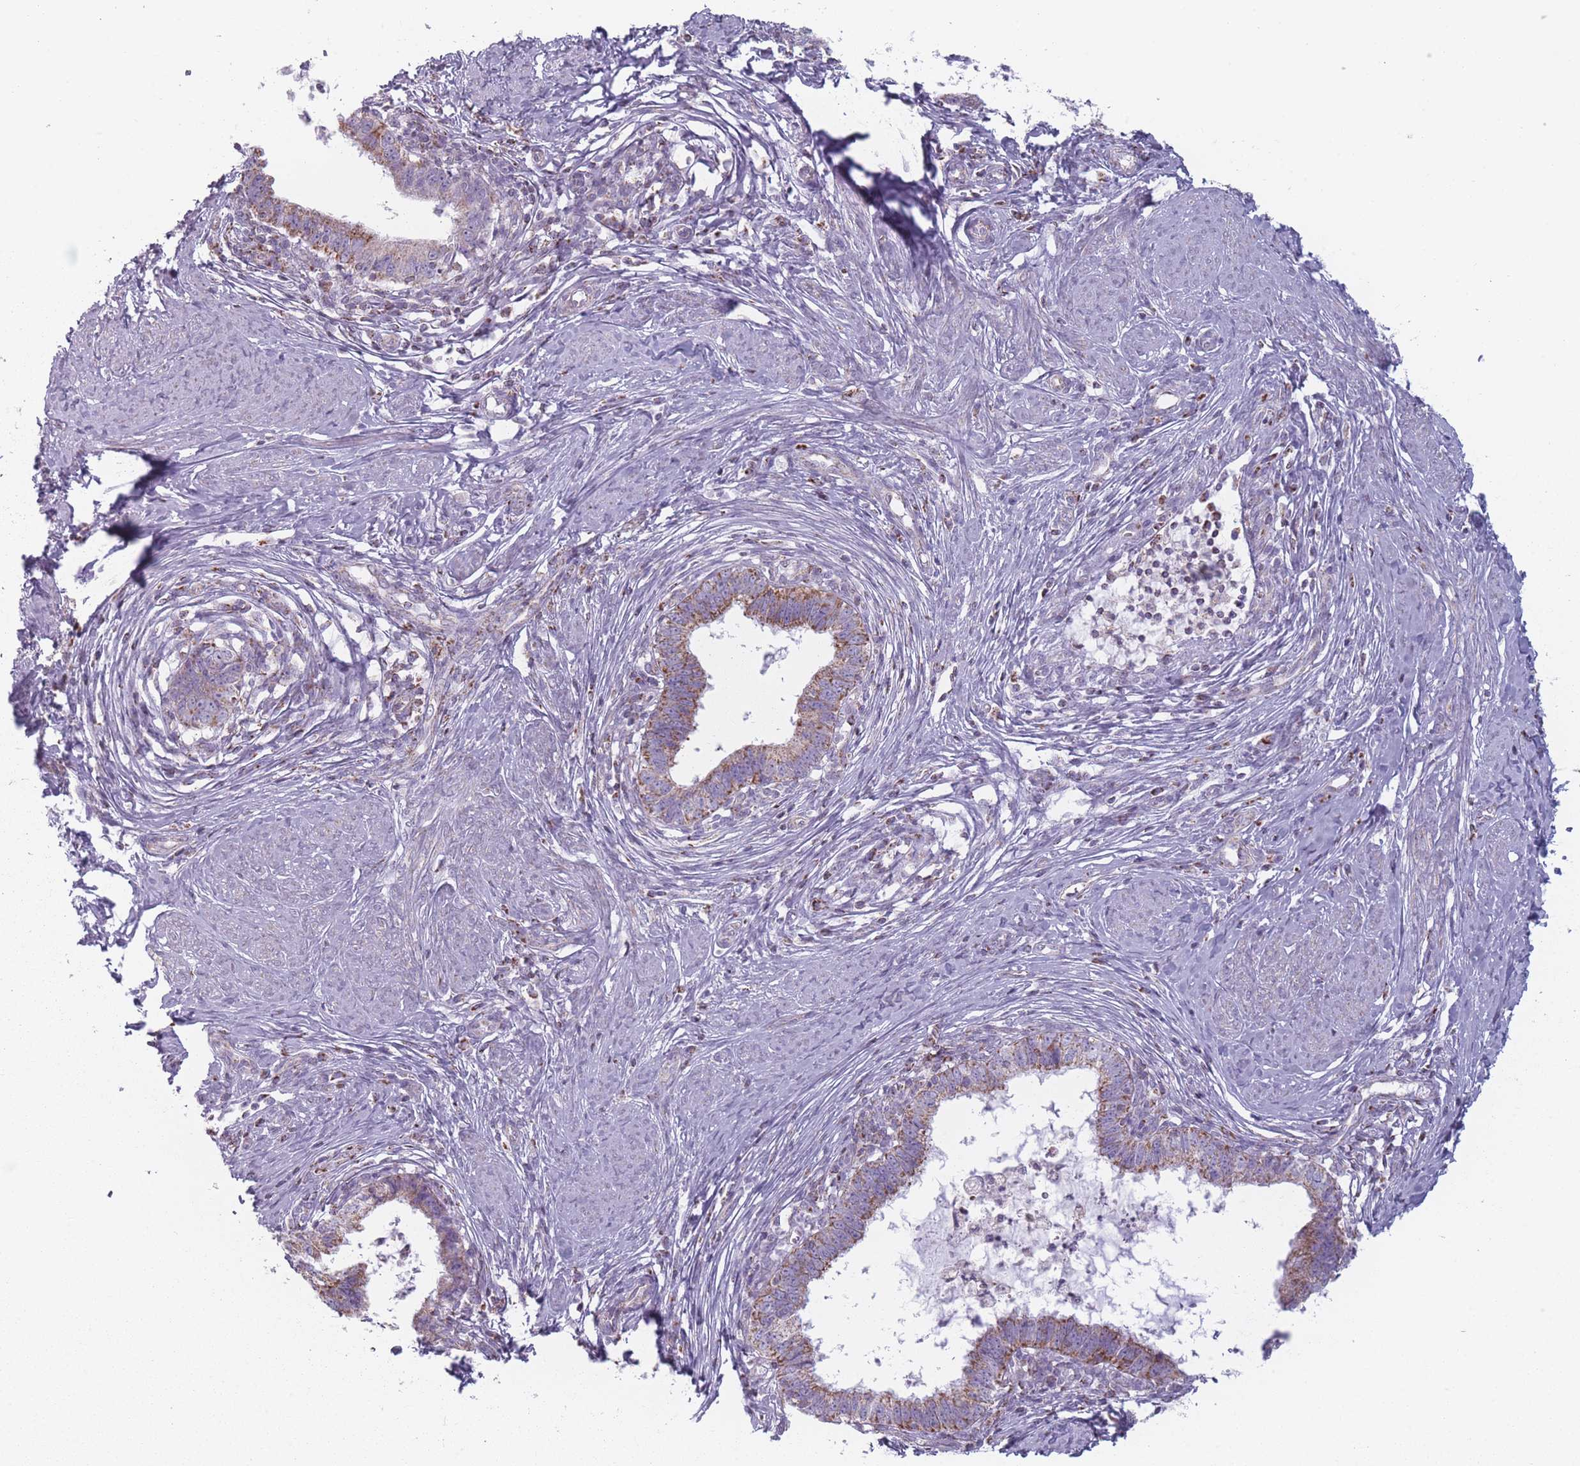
{"staining": {"intensity": "moderate", "quantity": ">75%", "location": "cytoplasmic/membranous"}, "tissue": "cervical cancer", "cell_type": "Tumor cells", "image_type": "cancer", "snomed": [{"axis": "morphology", "description": "Adenocarcinoma, NOS"}, {"axis": "topography", "description": "Cervix"}], "caption": "Immunohistochemistry (IHC) of adenocarcinoma (cervical) exhibits medium levels of moderate cytoplasmic/membranous staining in approximately >75% of tumor cells.", "gene": "DCHS1", "patient": {"sex": "female", "age": 36}}